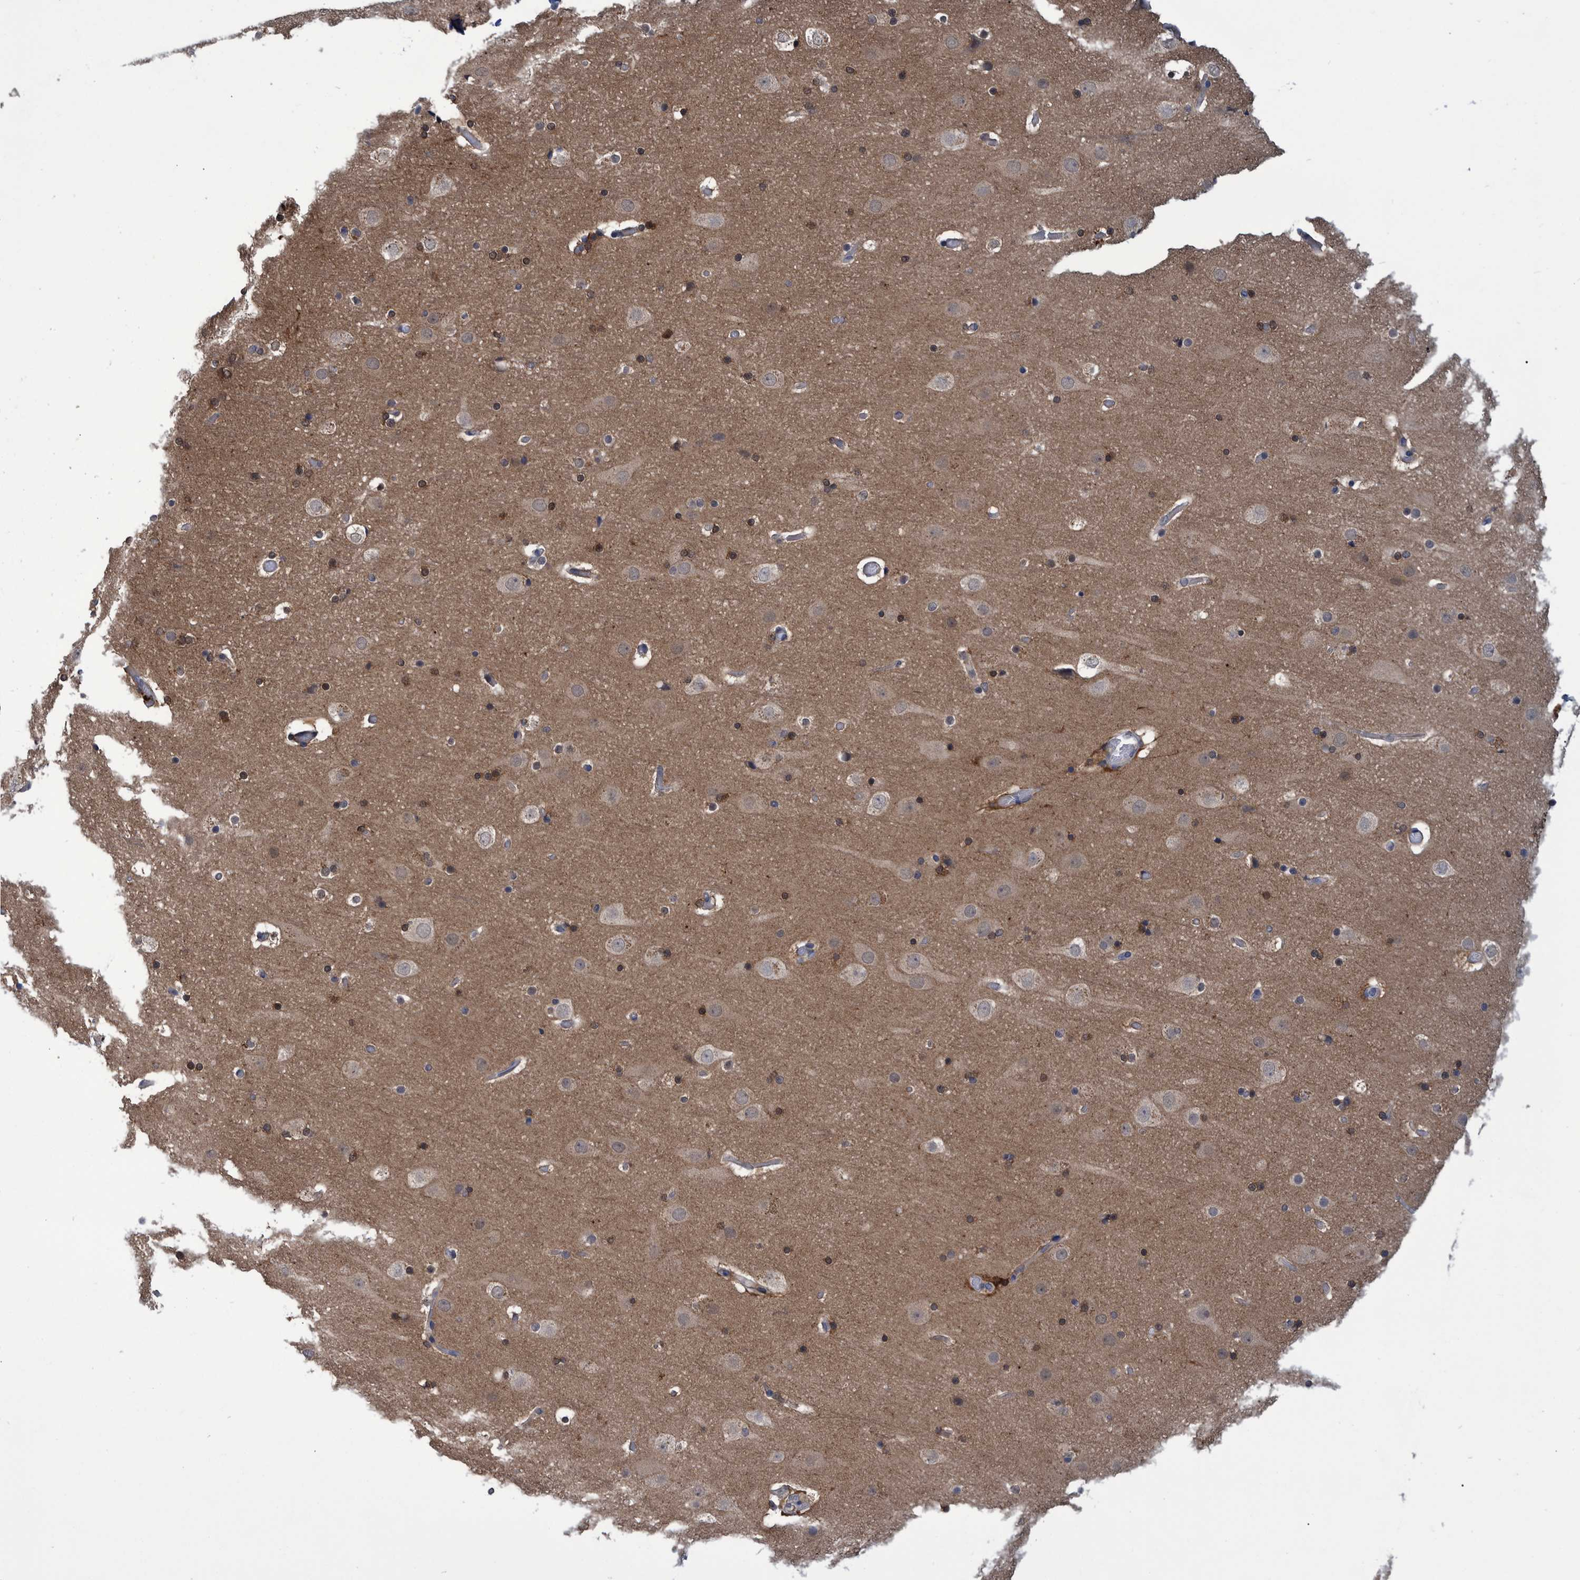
{"staining": {"intensity": "negative", "quantity": "none", "location": "none"}, "tissue": "cerebral cortex", "cell_type": "Endothelial cells", "image_type": "normal", "snomed": [{"axis": "morphology", "description": "Normal tissue, NOS"}, {"axis": "topography", "description": "Cerebral cortex"}], "caption": "A micrograph of human cerebral cortex is negative for staining in endothelial cells. The staining was performed using DAB to visualize the protein expression in brown, while the nuclei were stained in blue with hematoxylin (Magnification: 20x).", "gene": "PCYT2", "patient": {"sex": "male", "age": 57}}